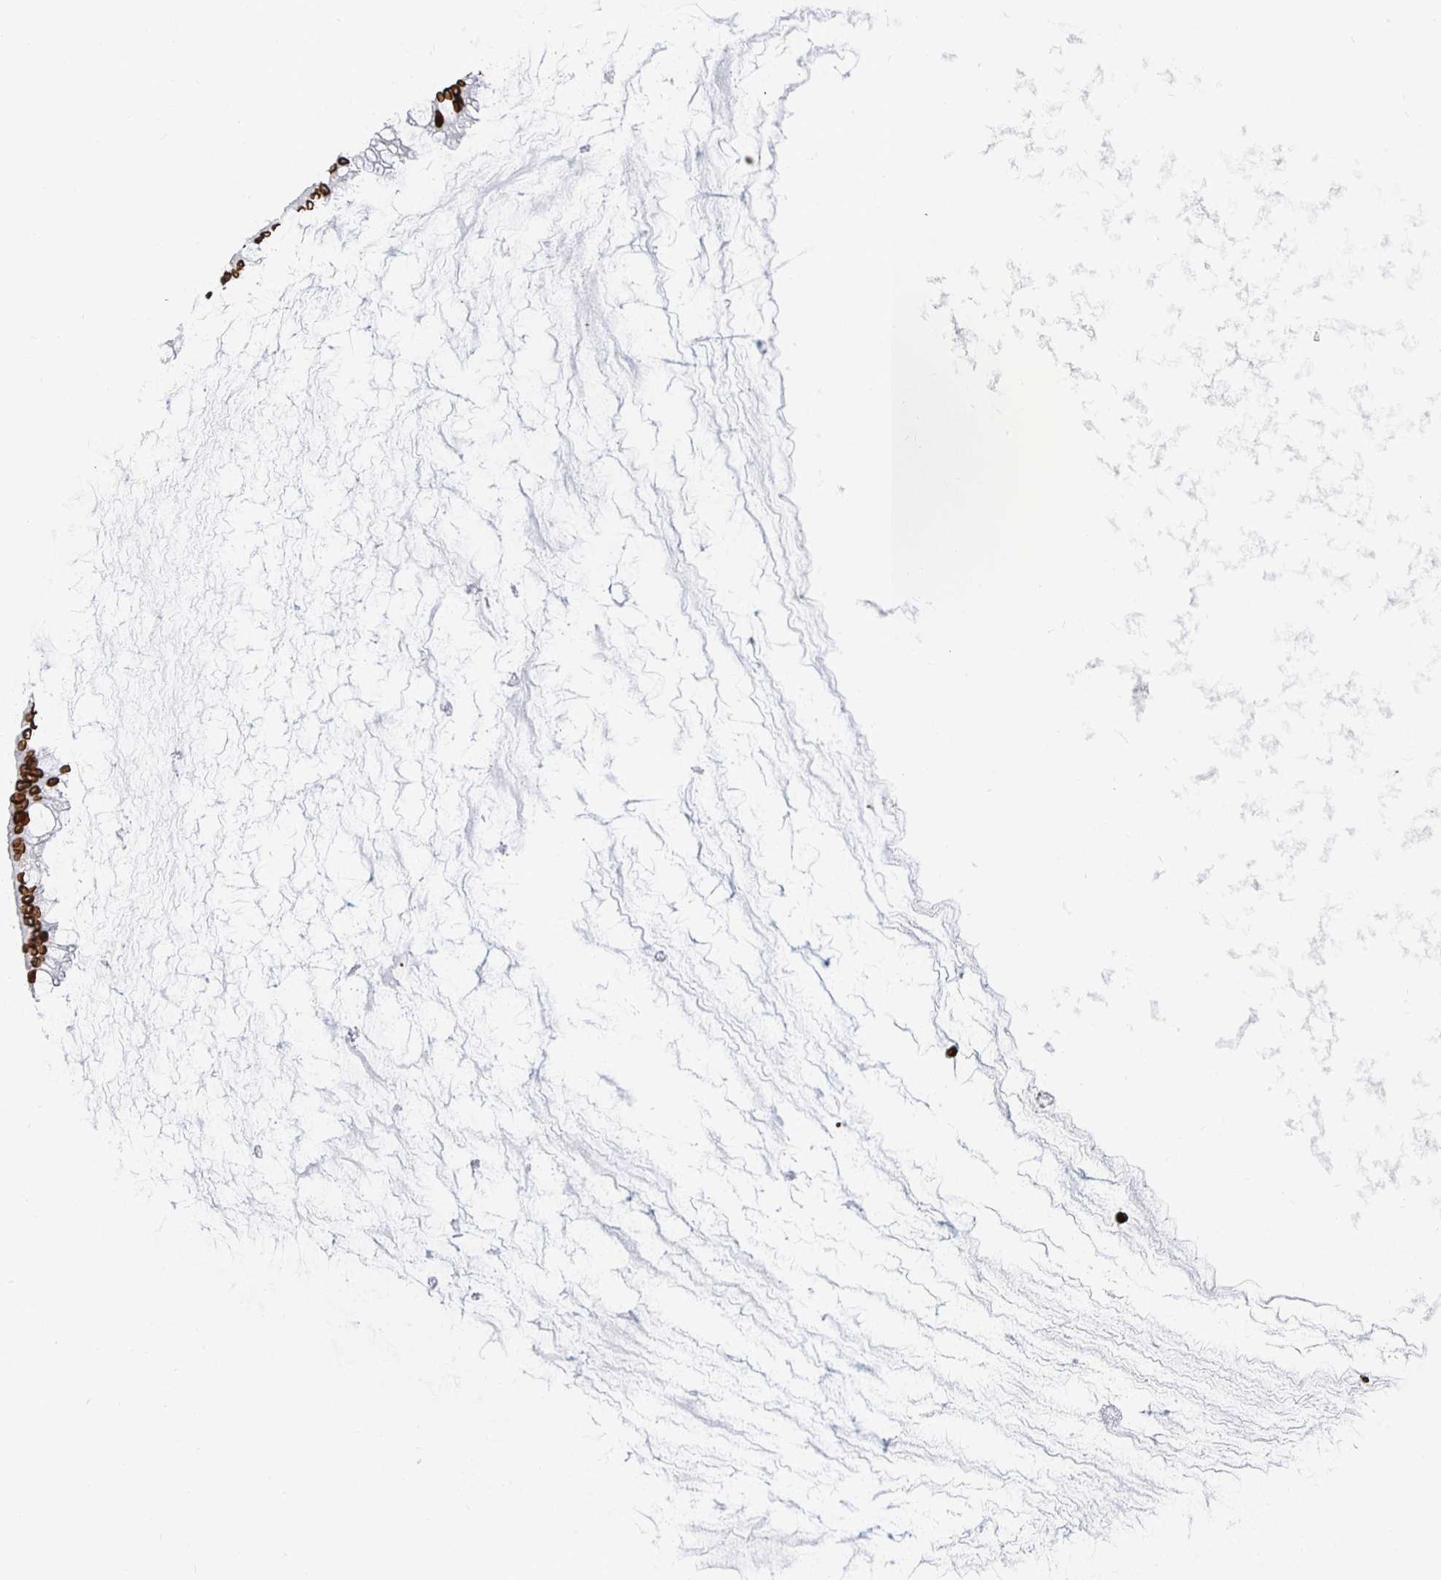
{"staining": {"intensity": "strong", "quantity": ">75%", "location": "cytoplasmic/membranous,nuclear"}, "tissue": "ovarian cancer", "cell_type": "Tumor cells", "image_type": "cancer", "snomed": [{"axis": "morphology", "description": "Cystadenocarcinoma, mucinous, NOS"}, {"axis": "topography", "description": "Ovary"}], "caption": "Tumor cells demonstrate strong cytoplasmic/membranous and nuclear expression in about >75% of cells in ovarian mucinous cystadenocarcinoma.", "gene": "LMNB1", "patient": {"sex": "female", "age": 73}}